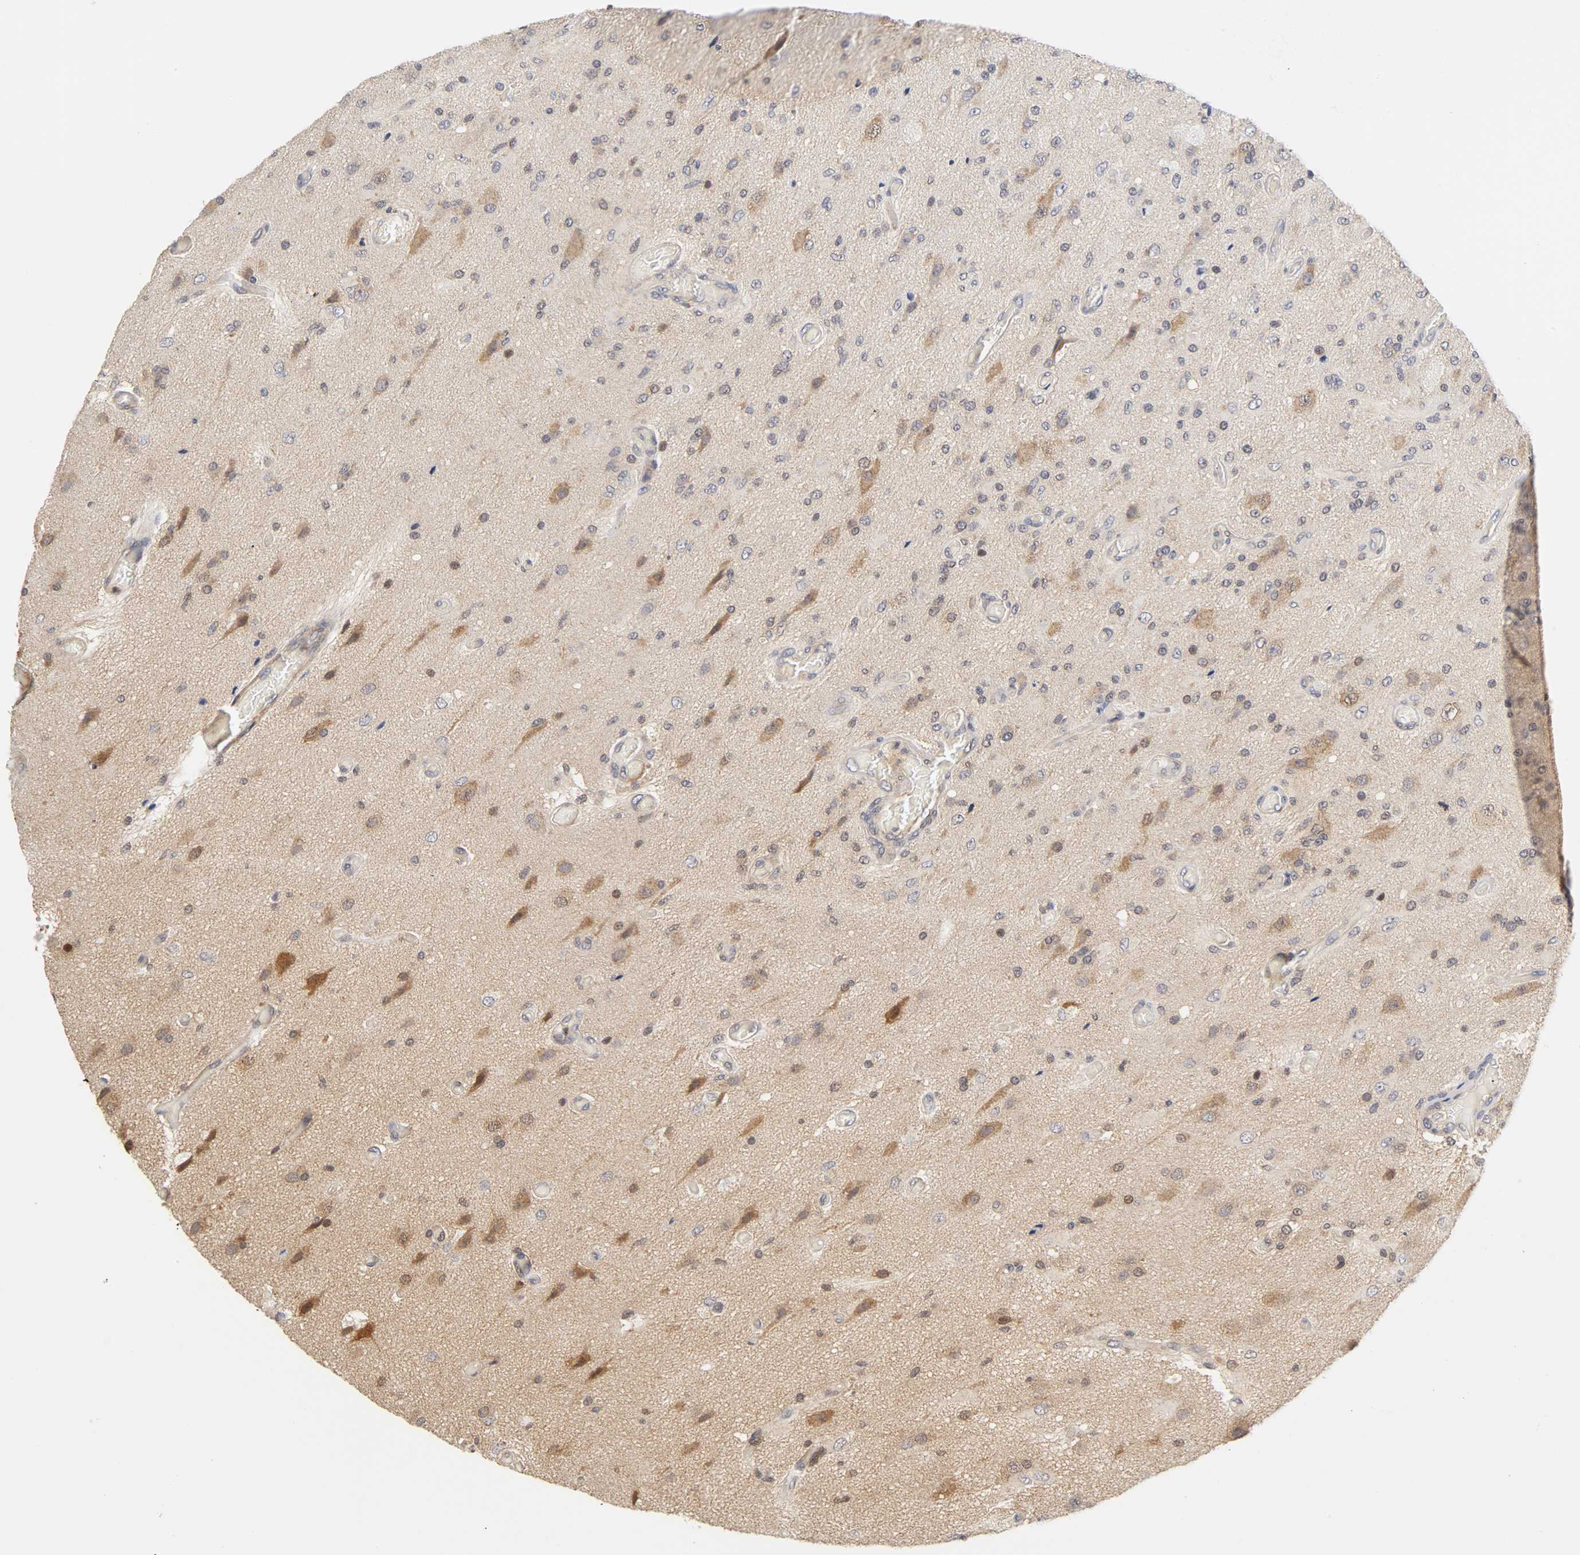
{"staining": {"intensity": "weak", "quantity": "25%-75%", "location": "cytoplasmic/membranous,nuclear"}, "tissue": "glioma", "cell_type": "Tumor cells", "image_type": "cancer", "snomed": [{"axis": "morphology", "description": "Normal tissue, NOS"}, {"axis": "morphology", "description": "Glioma, malignant, High grade"}, {"axis": "topography", "description": "Cerebral cortex"}], "caption": "High-grade glioma (malignant) tissue shows weak cytoplasmic/membranous and nuclear expression in approximately 25%-75% of tumor cells, visualized by immunohistochemistry.", "gene": "UBE2M", "patient": {"sex": "male", "age": 77}}